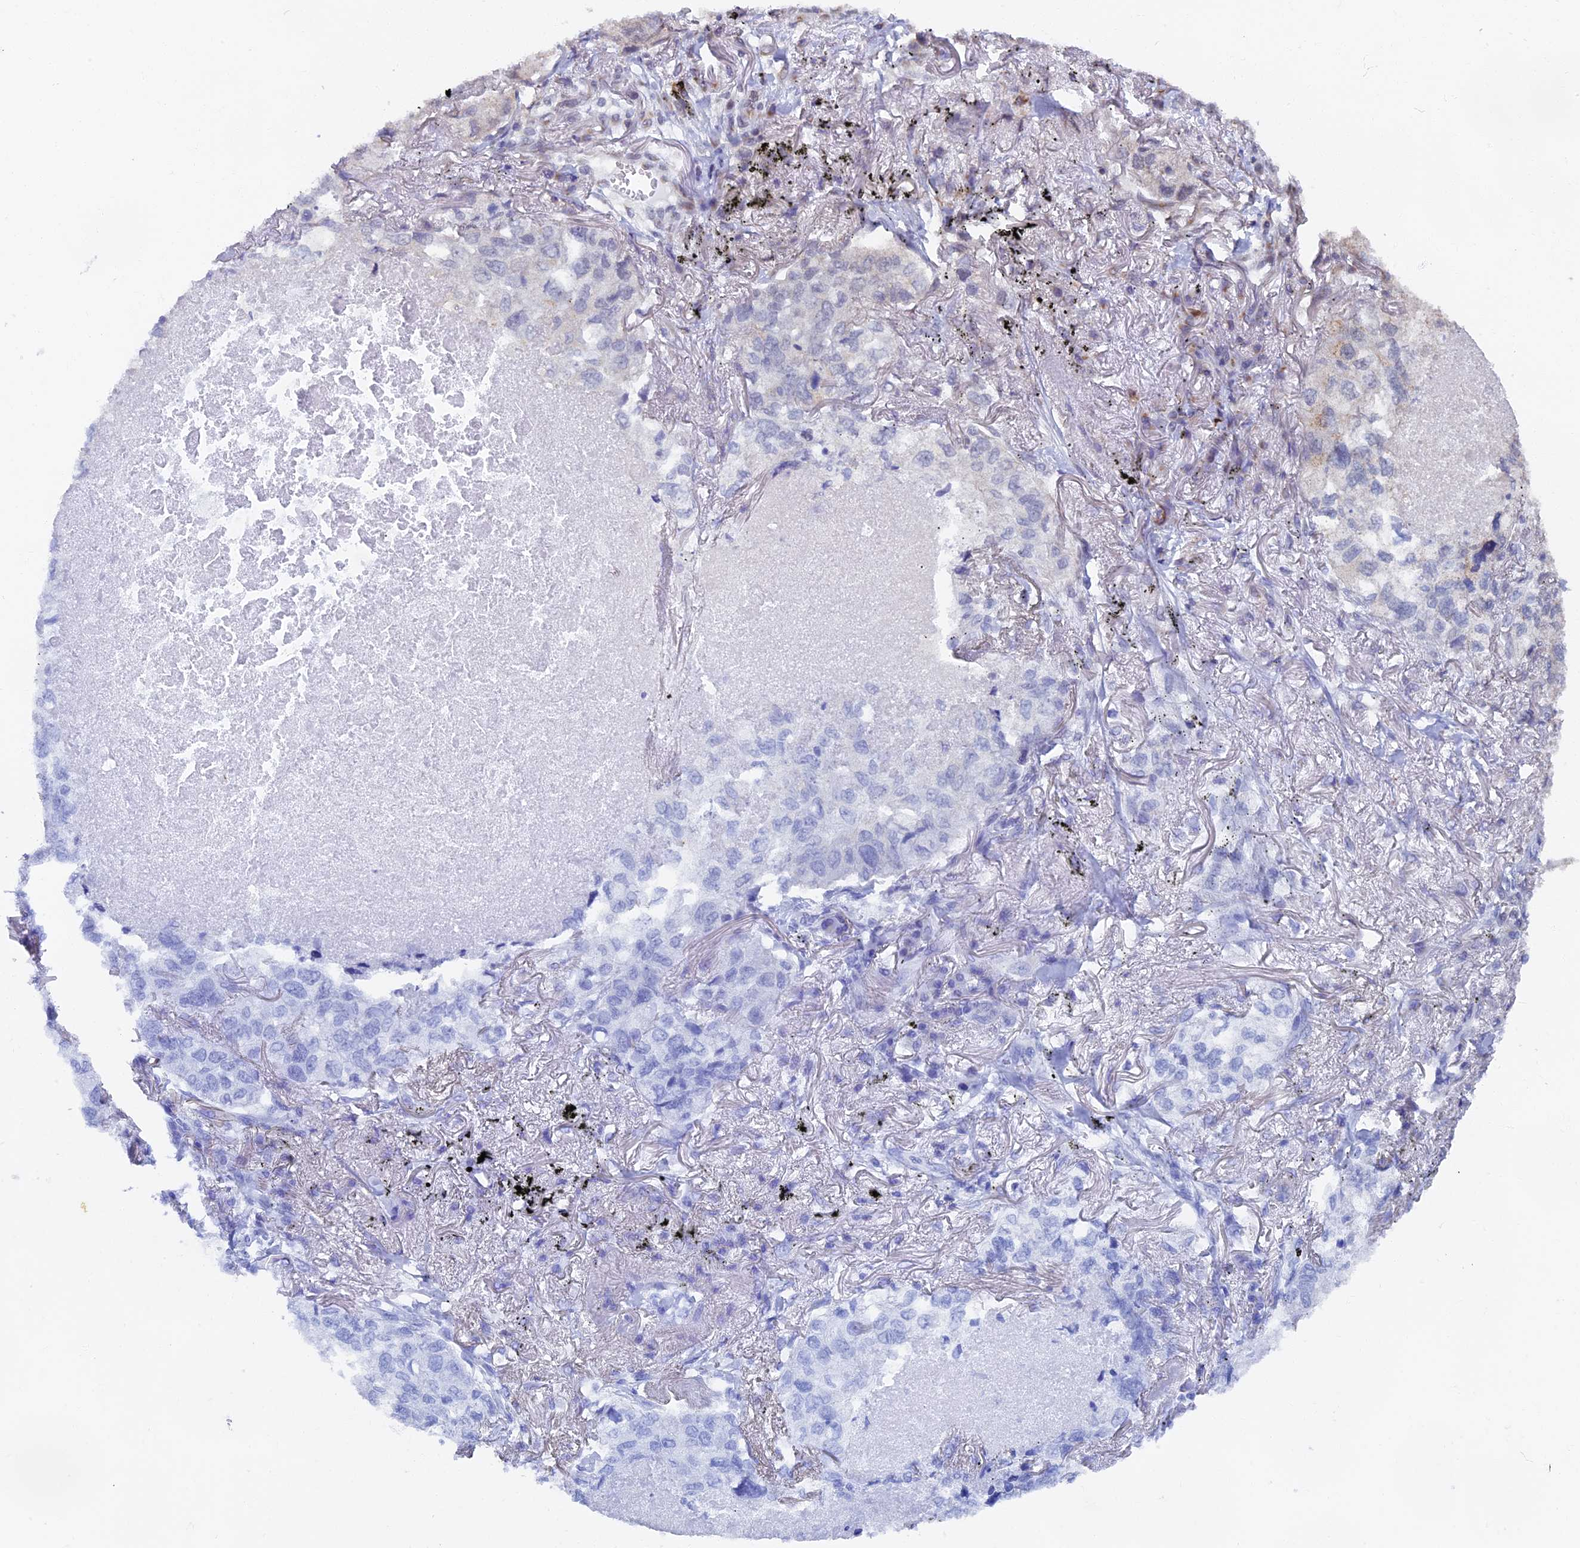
{"staining": {"intensity": "negative", "quantity": "none", "location": "none"}, "tissue": "lung cancer", "cell_type": "Tumor cells", "image_type": "cancer", "snomed": [{"axis": "morphology", "description": "Adenocarcinoma, NOS"}, {"axis": "topography", "description": "Lung"}], "caption": "A high-resolution micrograph shows immunohistochemistry staining of lung adenocarcinoma, which reveals no significant staining in tumor cells.", "gene": "RASGRF1", "patient": {"sex": "male", "age": 65}}